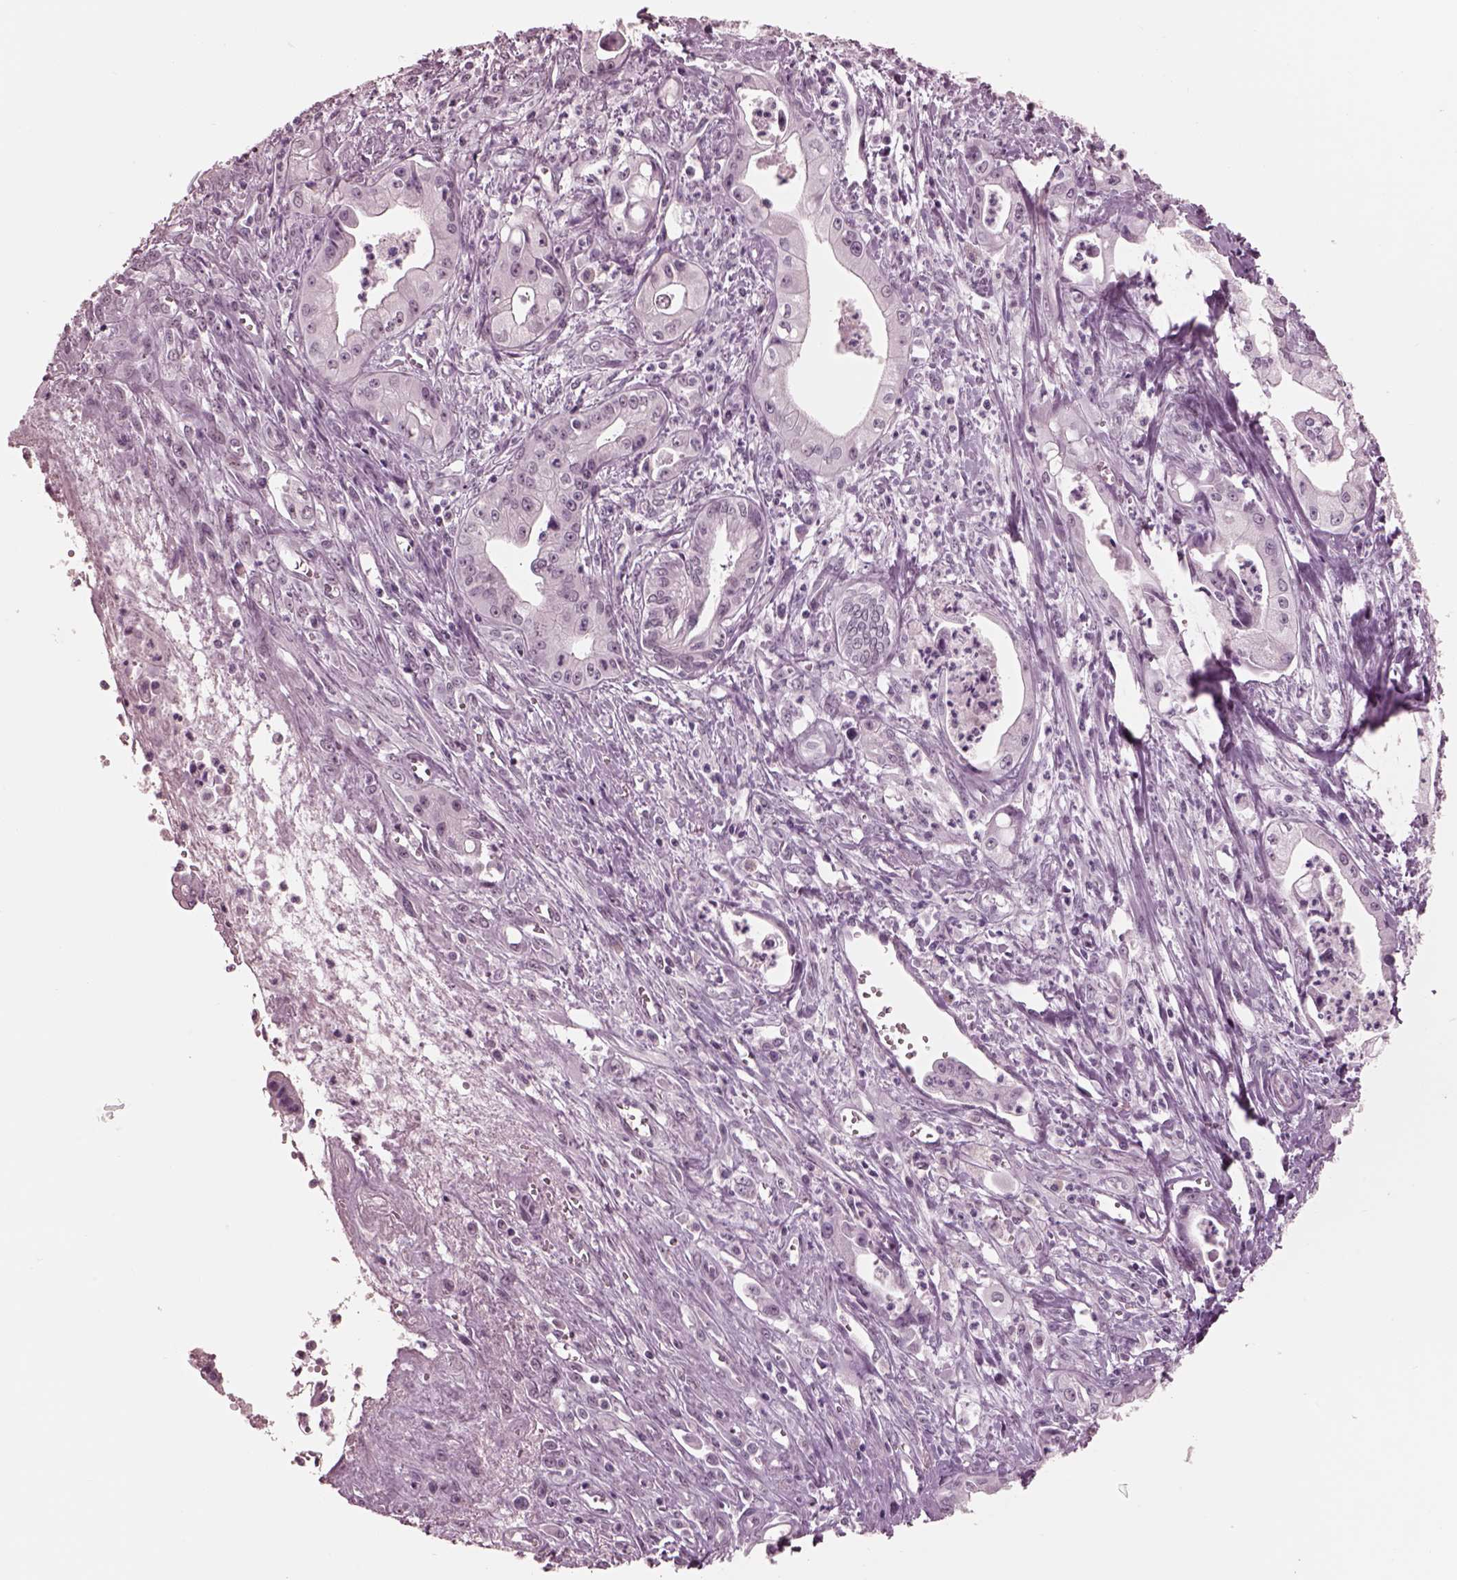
{"staining": {"intensity": "negative", "quantity": "none", "location": "none"}, "tissue": "pancreatic cancer", "cell_type": "Tumor cells", "image_type": "cancer", "snomed": [{"axis": "morphology", "description": "Adenocarcinoma, NOS"}, {"axis": "topography", "description": "Pancreas"}], "caption": "DAB immunohistochemical staining of pancreatic cancer (adenocarcinoma) exhibits no significant positivity in tumor cells.", "gene": "GARIN4", "patient": {"sex": "female", "age": 65}}